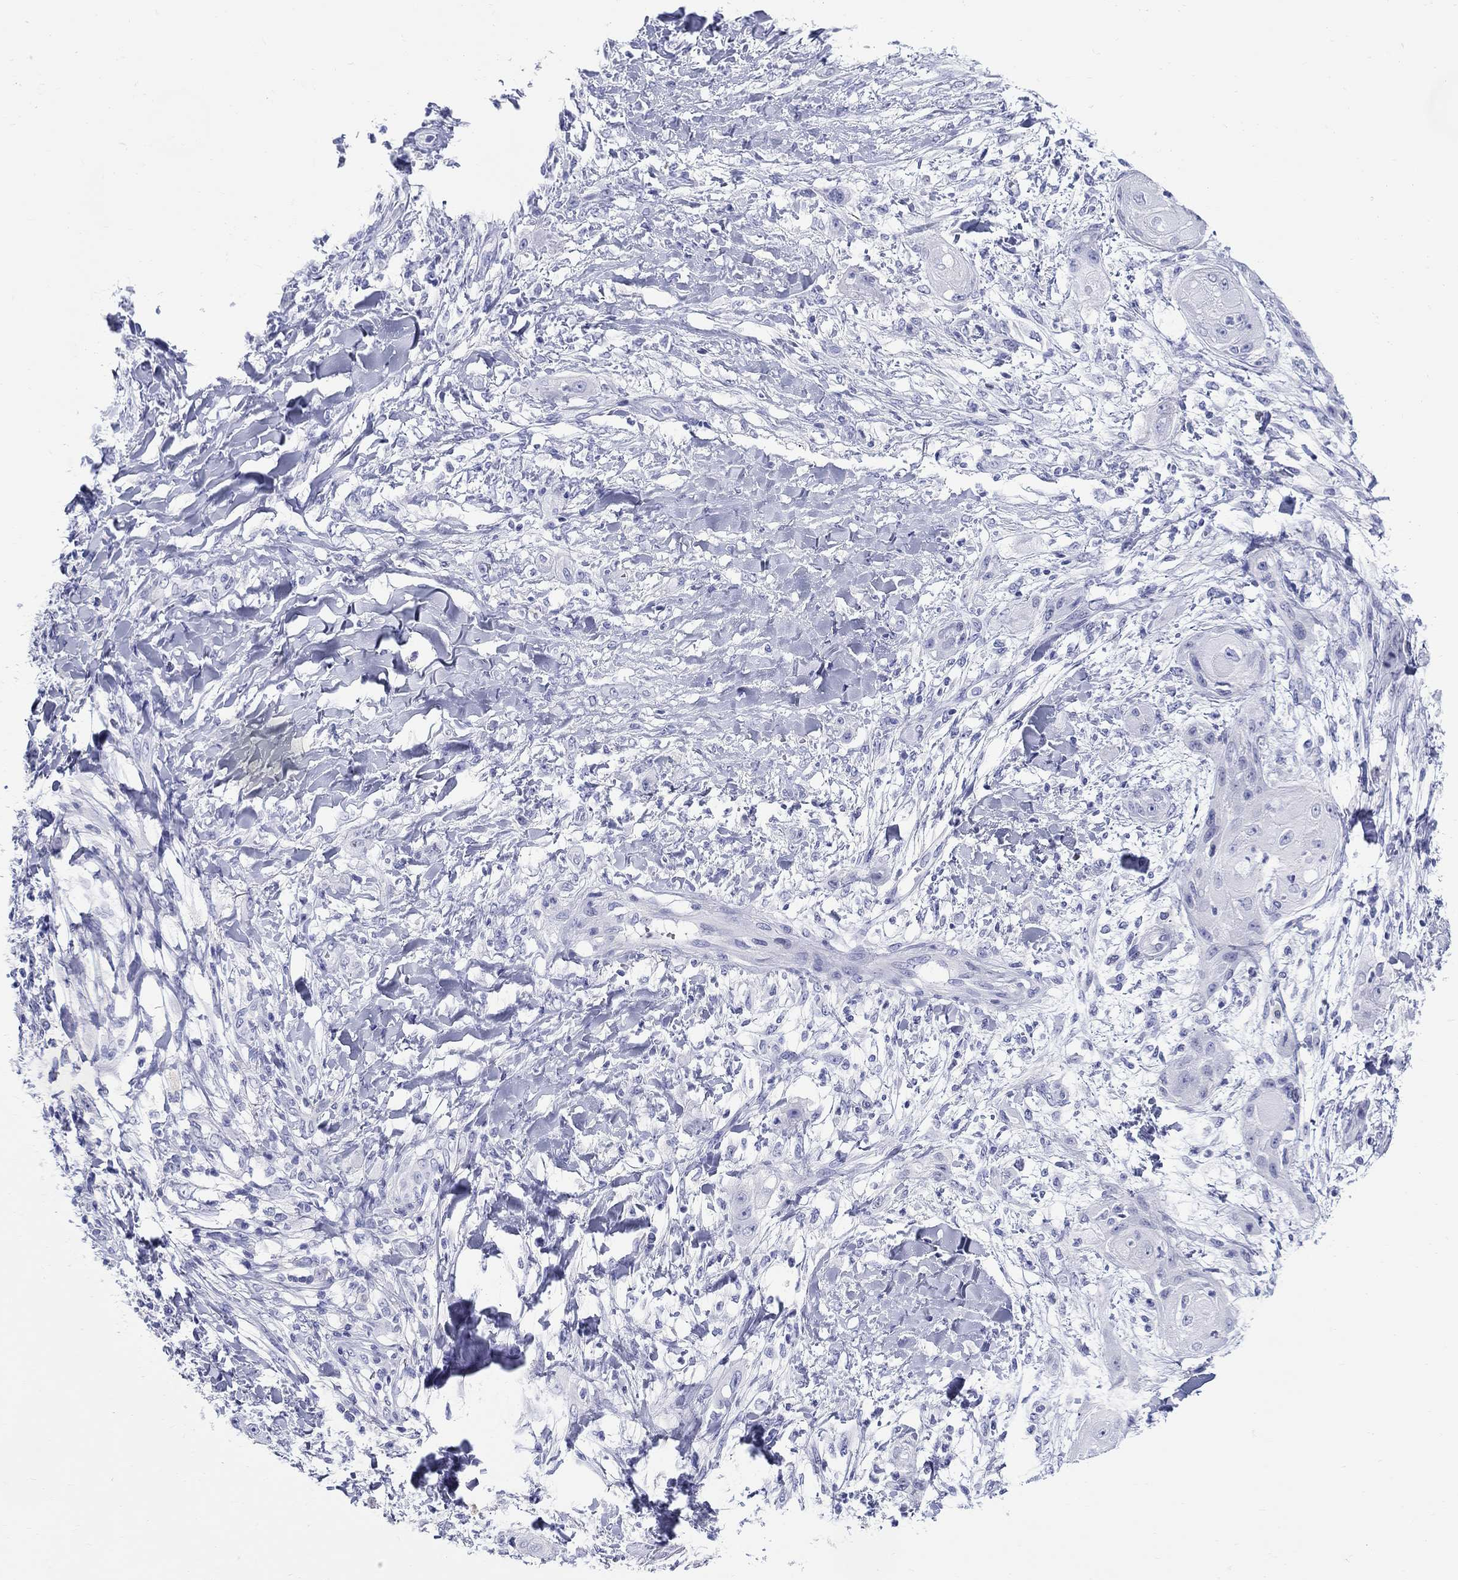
{"staining": {"intensity": "negative", "quantity": "none", "location": "none"}, "tissue": "skin cancer", "cell_type": "Tumor cells", "image_type": "cancer", "snomed": [{"axis": "morphology", "description": "Squamous cell carcinoma, NOS"}, {"axis": "topography", "description": "Skin"}], "caption": "DAB (3,3'-diaminobenzidine) immunohistochemical staining of squamous cell carcinoma (skin) shows no significant staining in tumor cells.", "gene": "LAMP5", "patient": {"sex": "male", "age": 62}}